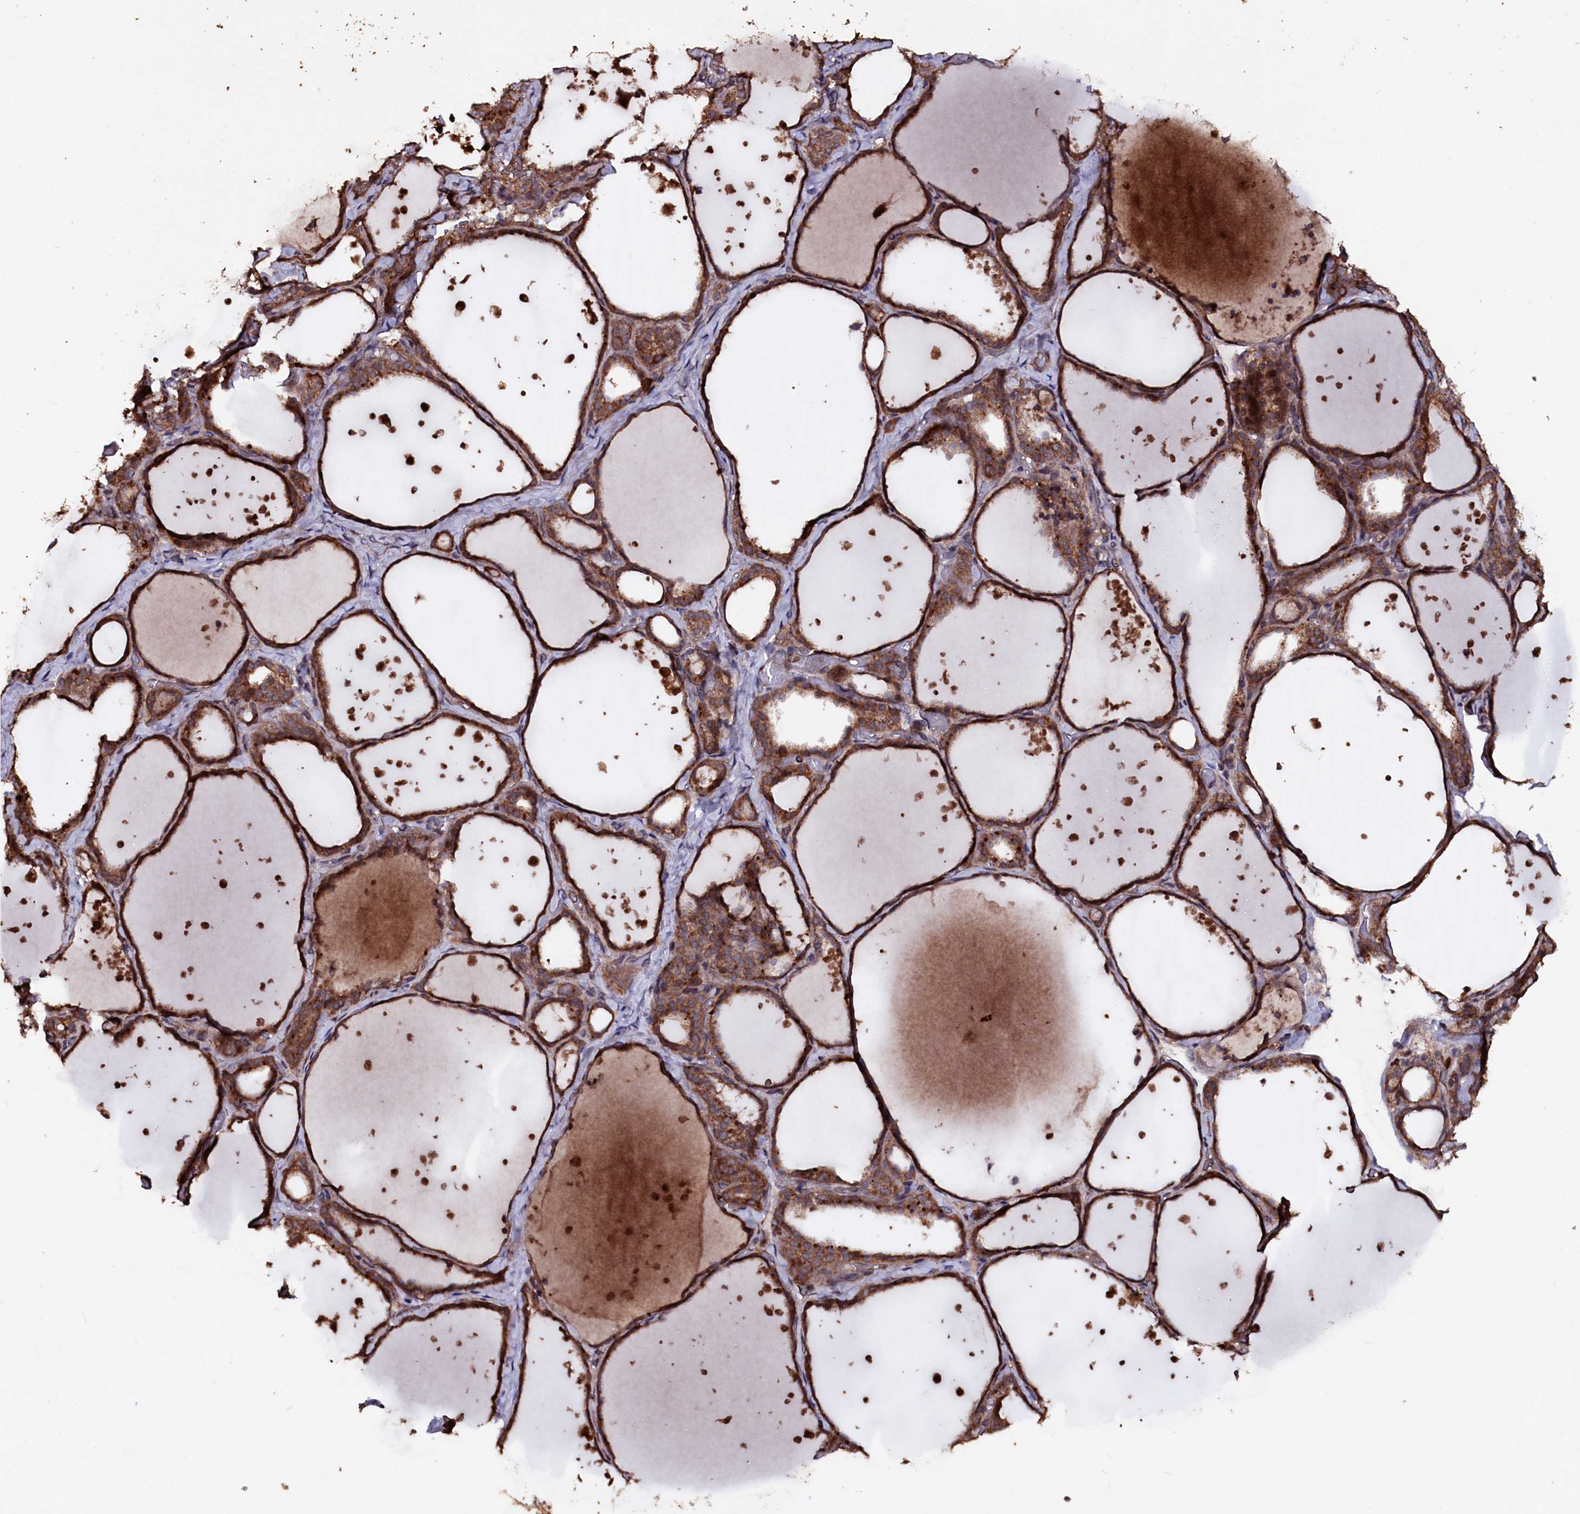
{"staining": {"intensity": "moderate", "quantity": ">75%", "location": "cytoplasmic/membranous"}, "tissue": "thyroid gland", "cell_type": "Glandular cells", "image_type": "normal", "snomed": [{"axis": "morphology", "description": "Normal tissue, NOS"}, {"axis": "topography", "description": "Thyroid gland"}], "caption": "High-magnification brightfield microscopy of normal thyroid gland stained with DAB (brown) and counterstained with hematoxylin (blue). glandular cells exhibit moderate cytoplasmic/membranous expression is identified in approximately>75% of cells.", "gene": "MYO1H", "patient": {"sex": "female", "age": 44}}